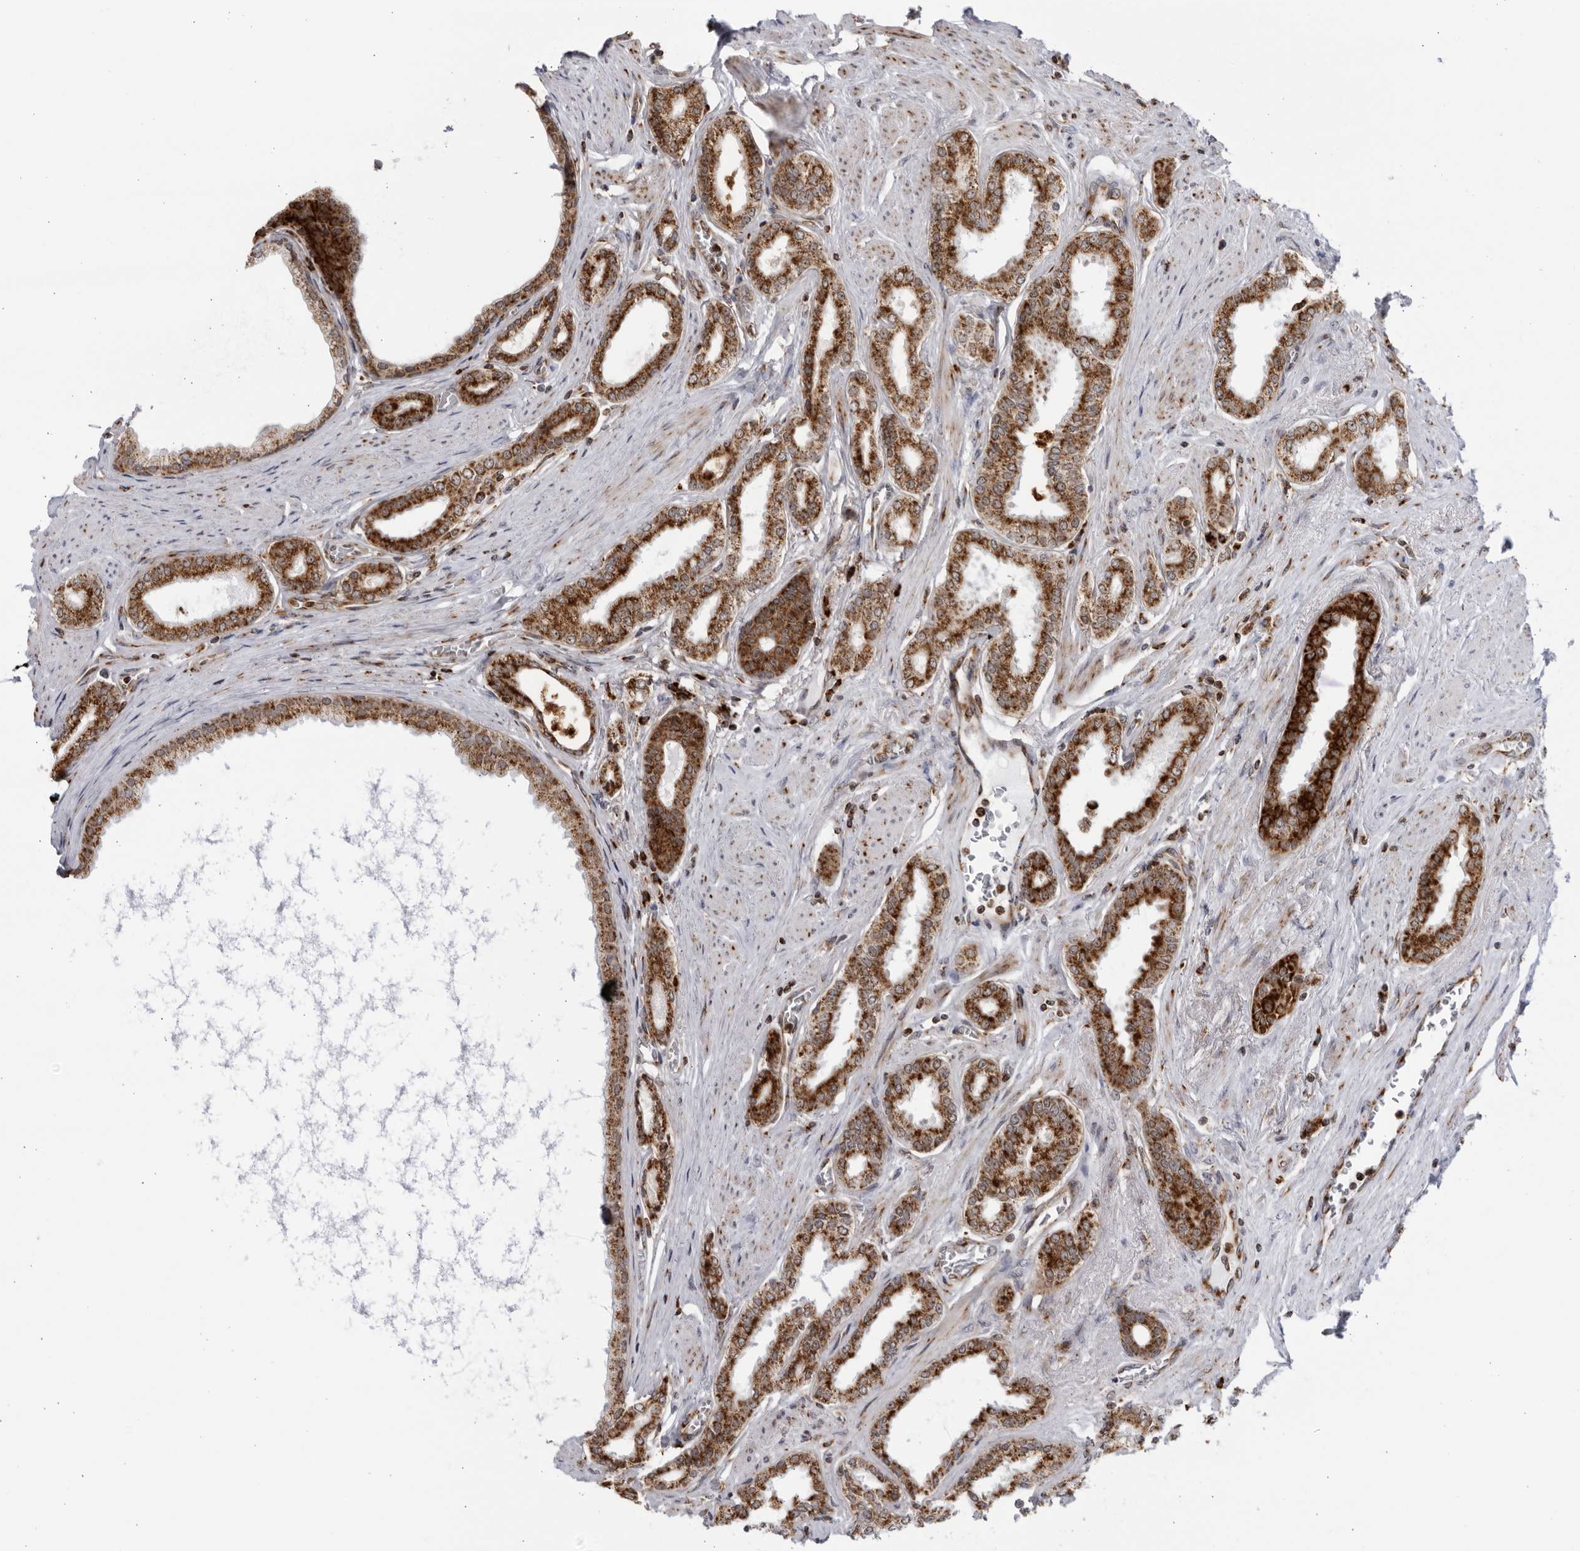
{"staining": {"intensity": "strong", "quantity": ">75%", "location": "cytoplasmic/membranous"}, "tissue": "prostate cancer", "cell_type": "Tumor cells", "image_type": "cancer", "snomed": [{"axis": "morphology", "description": "Adenocarcinoma, Low grade"}, {"axis": "topography", "description": "Prostate"}], "caption": "Immunohistochemical staining of prostate adenocarcinoma (low-grade) reveals strong cytoplasmic/membranous protein staining in about >75% of tumor cells.", "gene": "RBM34", "patient": {"sex": "male", "age": 63}}